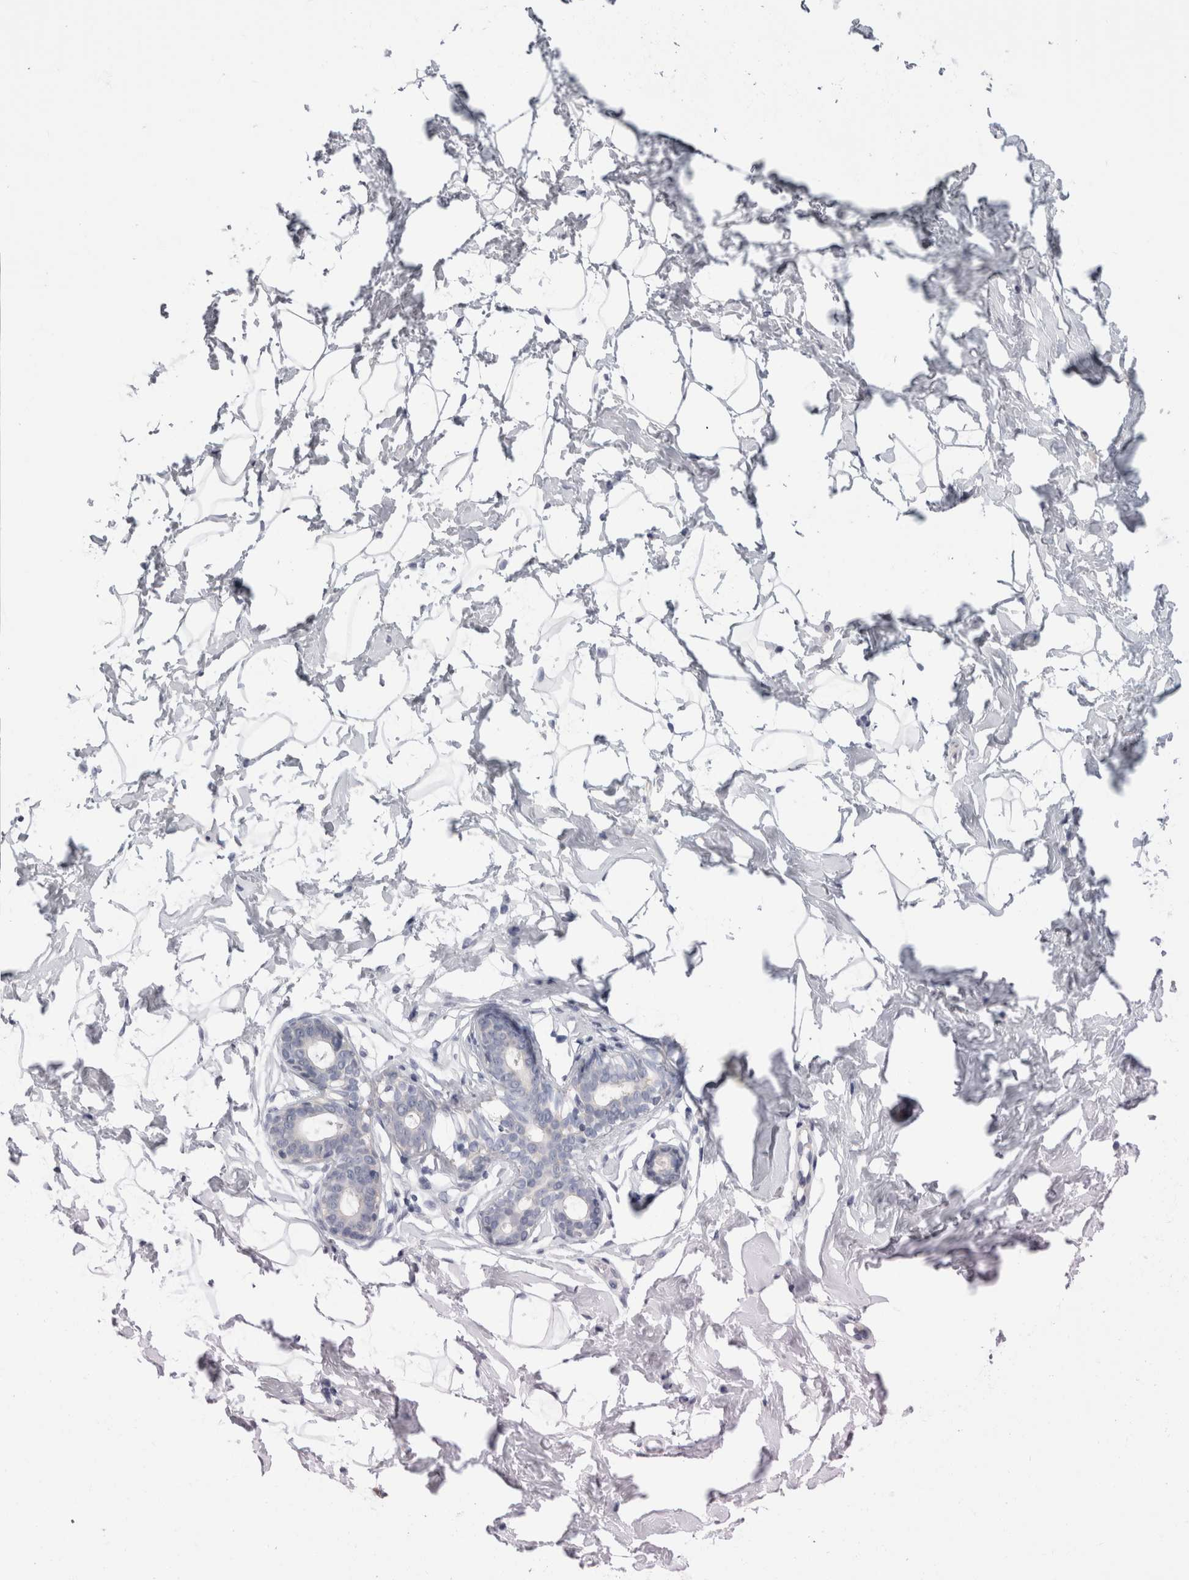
{"staining": {"intensity": "negative", "quantity": "none", "location": "none"}, "tissue": "breast", "cell_type": "Adipocytes", "image_type": "normal", "snomed": [{"axis": "morphology", "description": "Normal tissue, NOS"}, {"axis": "morphology", "description": "Adenoma, NOS"}, {"axis": "topography", "description": "Breast"}], "caption": "Immunohistochemistry of benign breast exhibits no staining in adipocytes.", "gene": "SCRN1", "patient": {"sex": "female", "age": 23}}